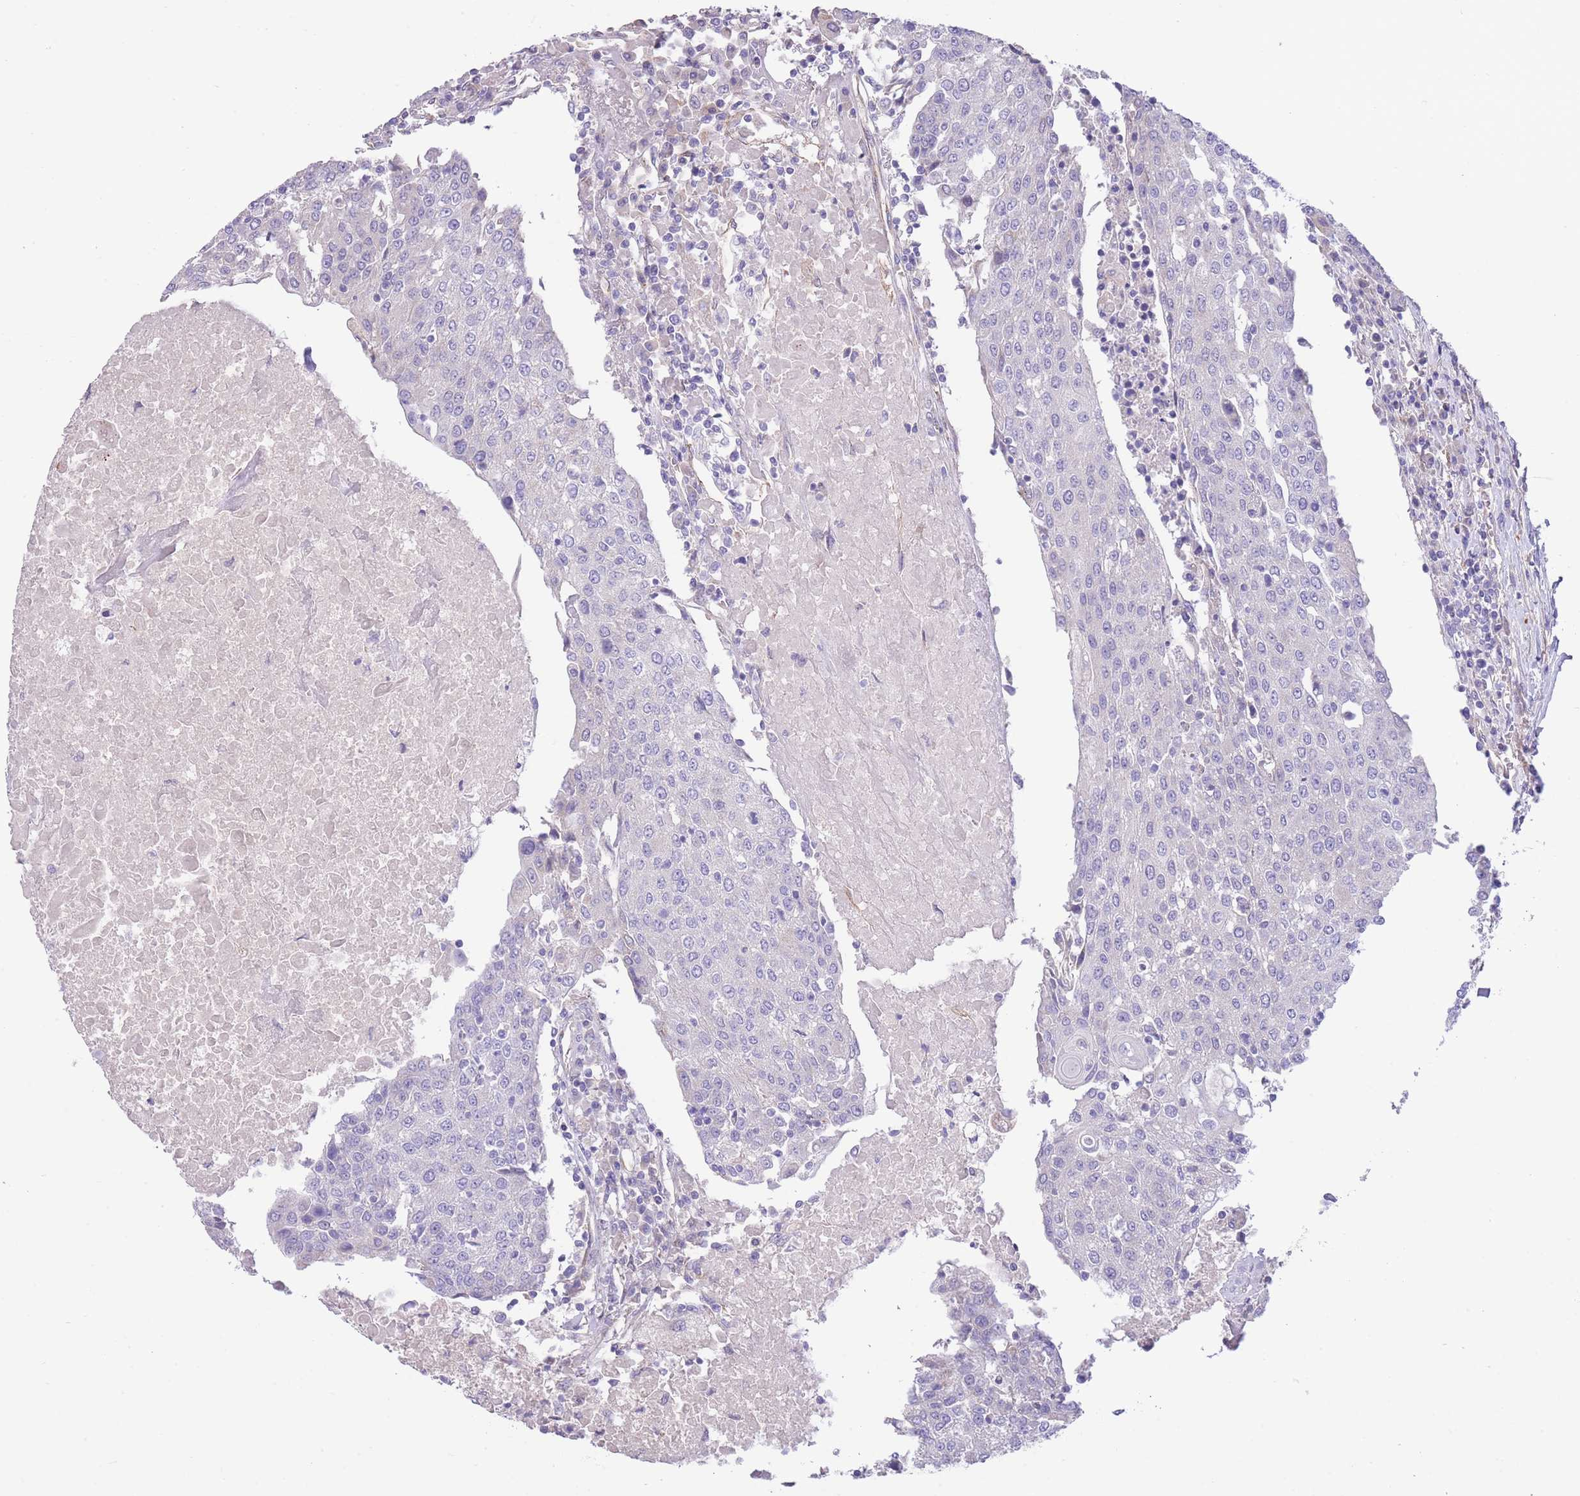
{"staining": {"intensity": "negative", "quantity": "none", "location": "none"}, "tissue": "urothelial cancer", "cell_type": "Tumor cells", "image_type": "cancer", "snomed": [{"axis": "morphology", "description": "Urothelial carcinoma, High grade"}, {"axis": "topography", "description": "Urinary bladder"}], "caption": "The immunohistochemistry image has no significant expression in tumor cells of urothelial cancer tissue.", "gene": "PGM1", "patient": {"sex": "female", "age": 85}}